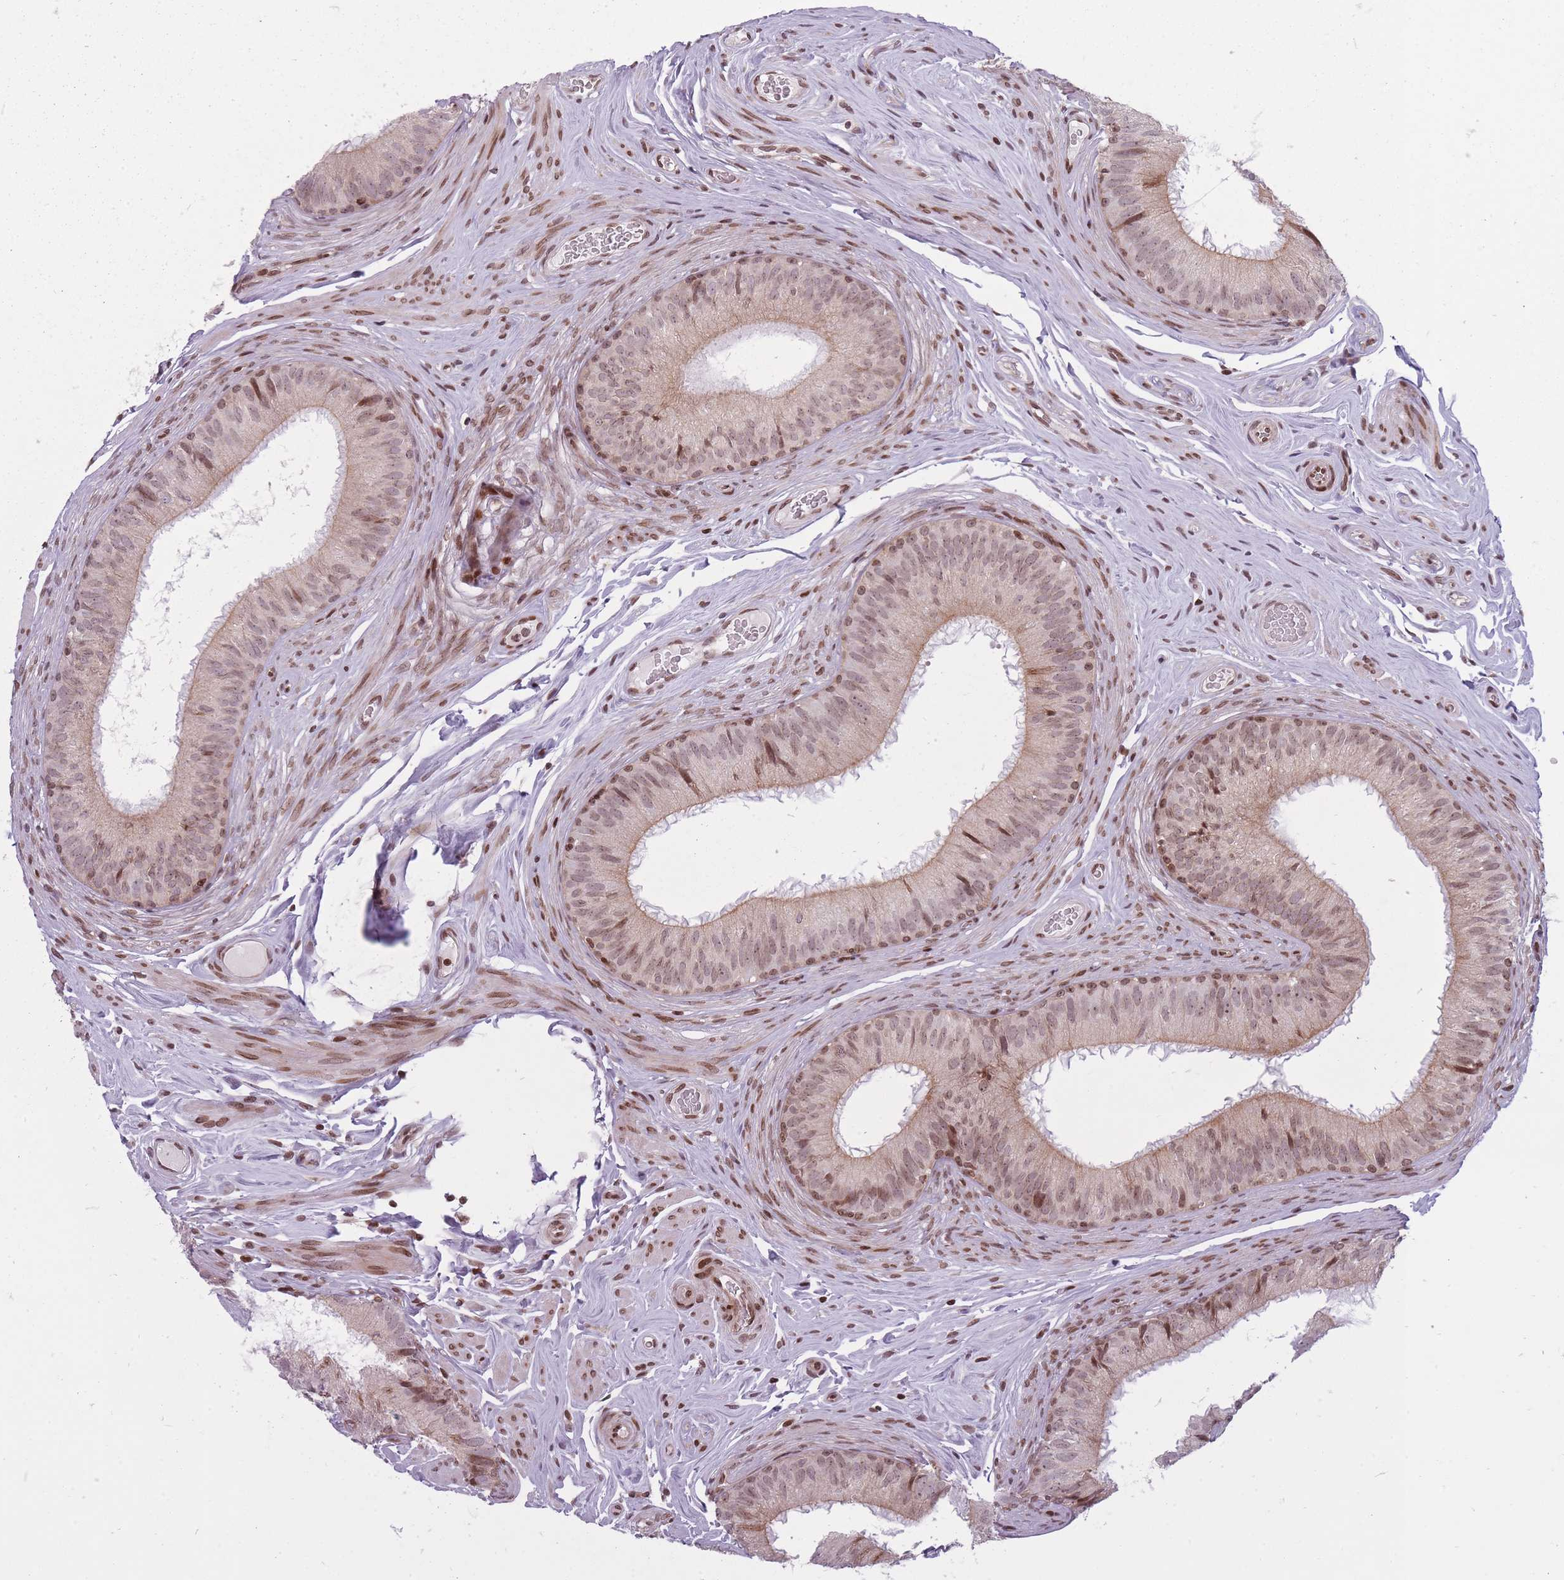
{"staining": {"intensity": "moderate", "quantity": "25%-75%", "location": "nuclear"}, "tissue": "epididymis", "cell_type": "Glandular cells", "image_type": "normal", "snomed": [{"axis": "morphology", "description": "Normal tissue, NOS"}, {"axis": "topography", "description": "Epididymis, spermatic cord, NOS"}], "caption": "An IHC micrograph of benign tissue is shown. Protein staining in brown shows moderate nuclear positivity in epididymis within glandular cells.", "gene": "TMC6", "patient": {"sex": "male", "age": 25}}